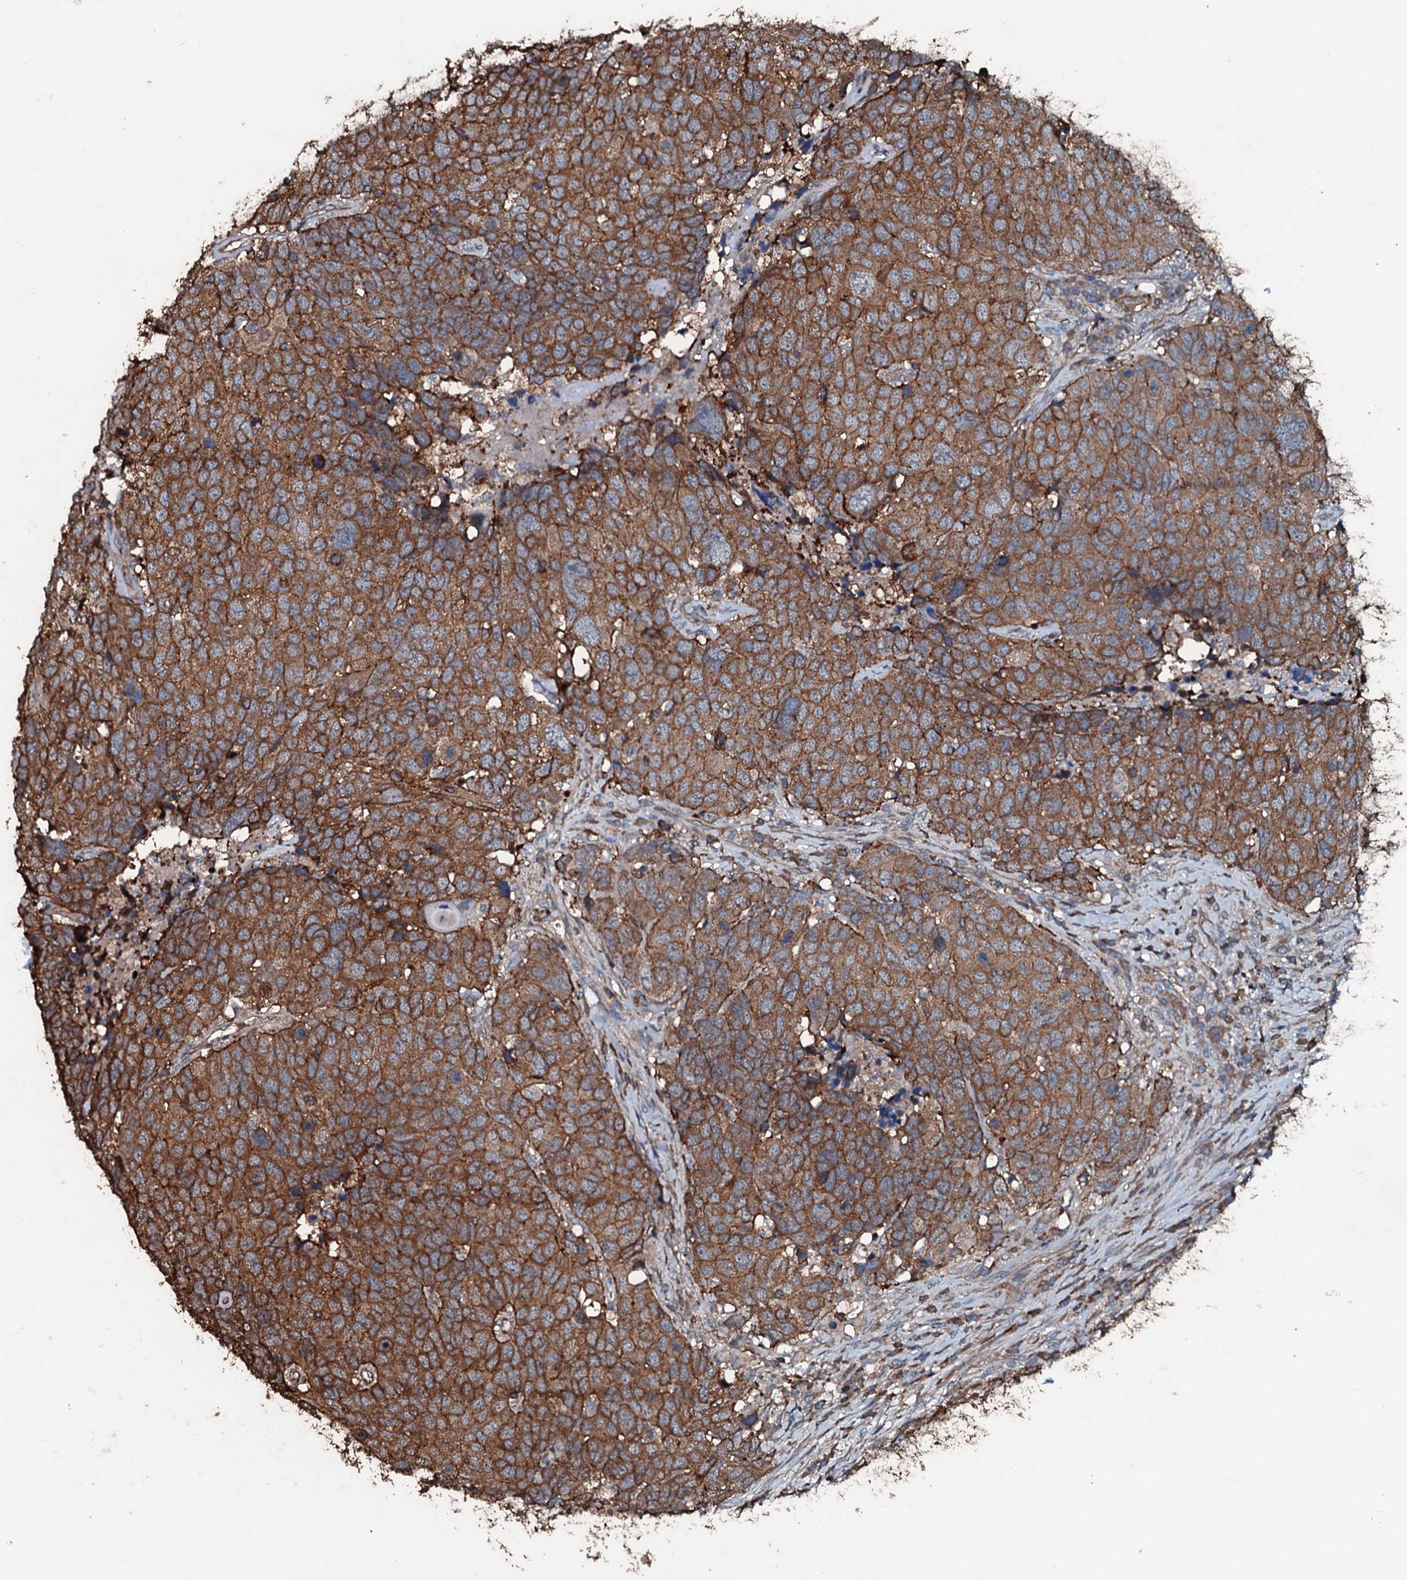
{"staining": {"intensity": "moderate", "quantity": ">75%", "location": "cytoplasmic/membranous"}, "tissue": "head and neck cancer", "cell_type": "Tumor cells", "image_type": "cancer", "snomed": [{"axis": "morphology", "description": "Squamous cell carcinoma, NOS"}, {"axis": "topography", "description": "Head-Neck"}], "caption": "Immunohistochemistry (IHC) micrograph of head and neck cancer stained for a protein (brown), which reveals medium levels of moderate cytoplasmic/membranous expression in about >75% of tumor cells.", "gene": "SLC25A38", "patient": {"sex": "male", "age": 66}}